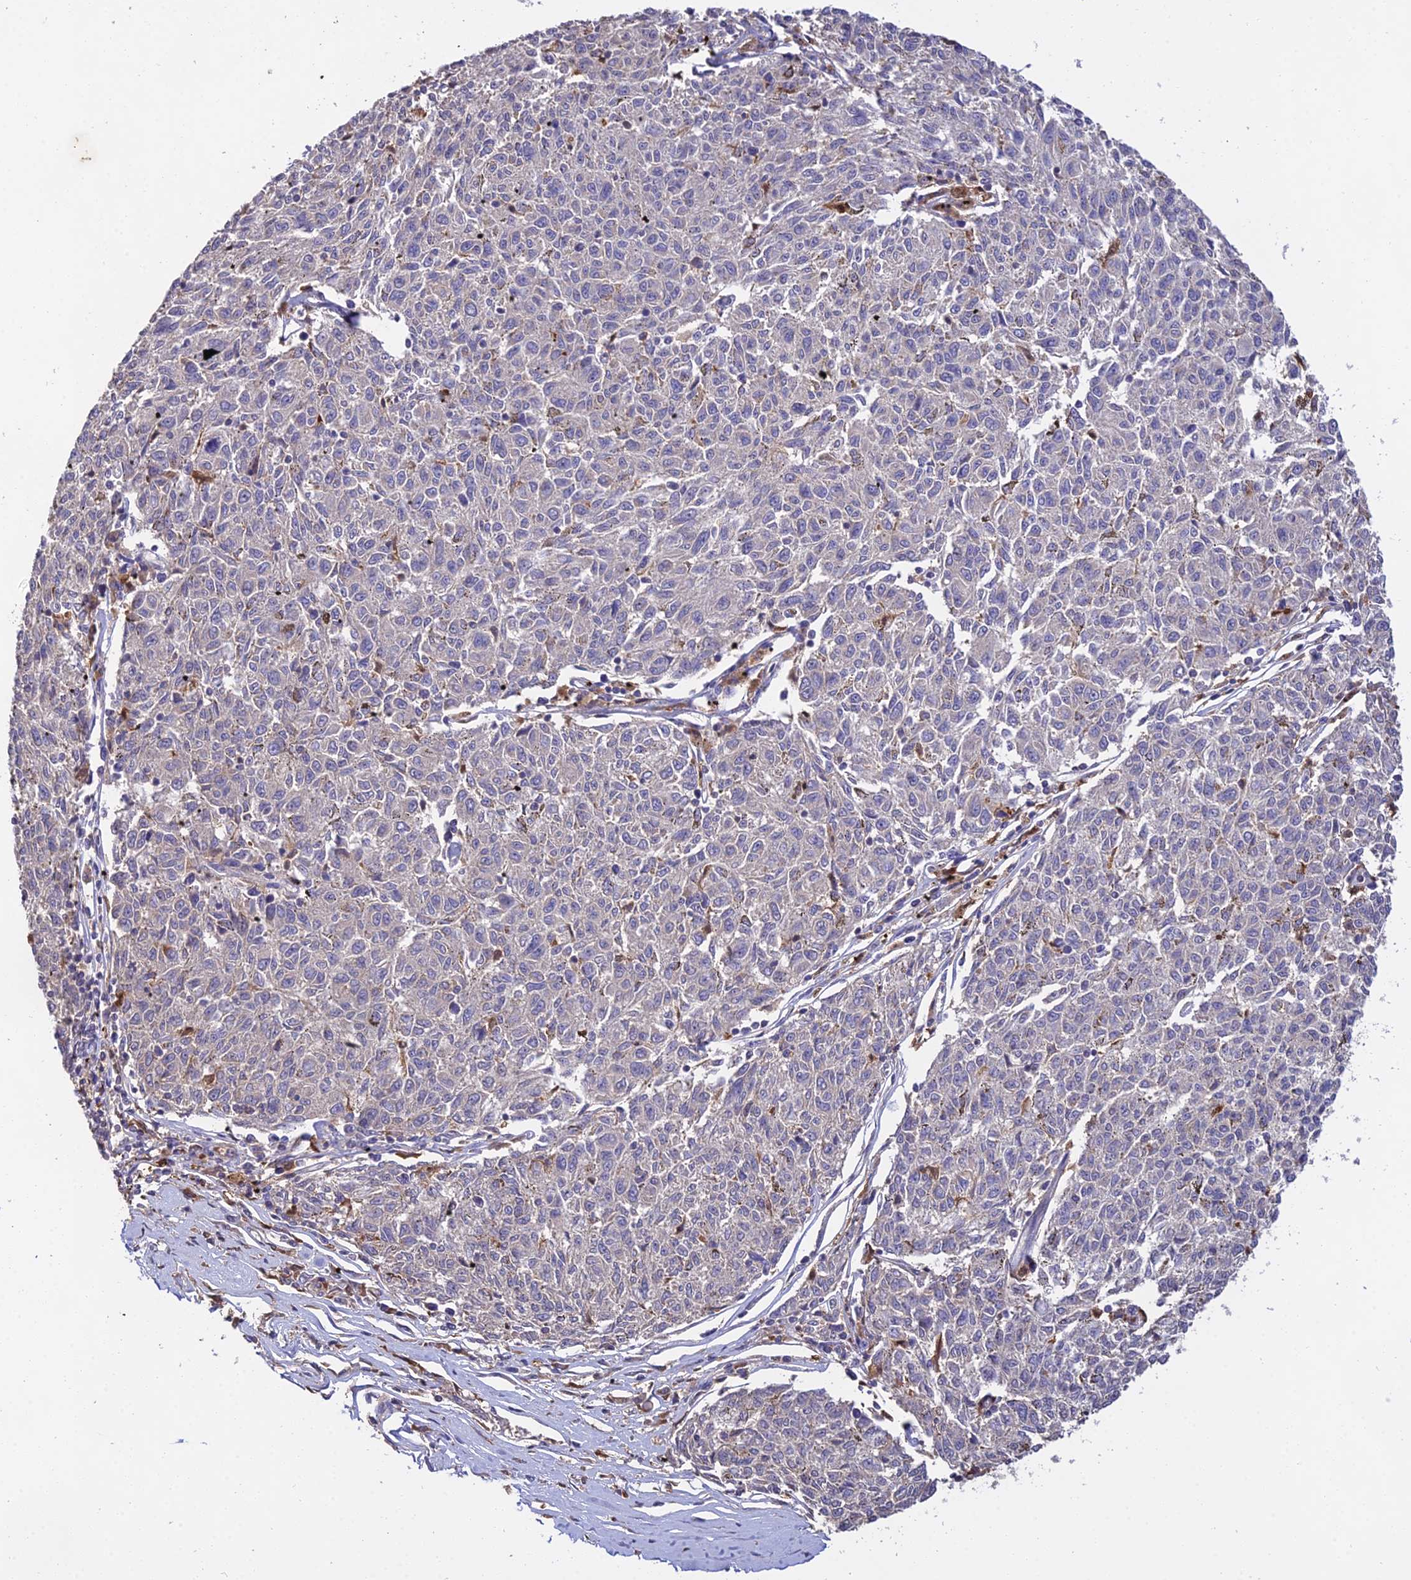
{"staining": {"intensity": "negative", "quantity": "none", "location": "none"}, "tissue": "melanoma", "cell_type": "Tumor cells", "image_type": "cancer", "snomed": [{"axis": "morphology", "description": "Malignant melanoma, NOS"}, {"axis": "topography", "description": "Skin"}], "caption": "Tumor cells are negative for protein expression in human malignant melanoma.", "gene": "FBP1", "patient": {"sex": "female", "age": 72}}